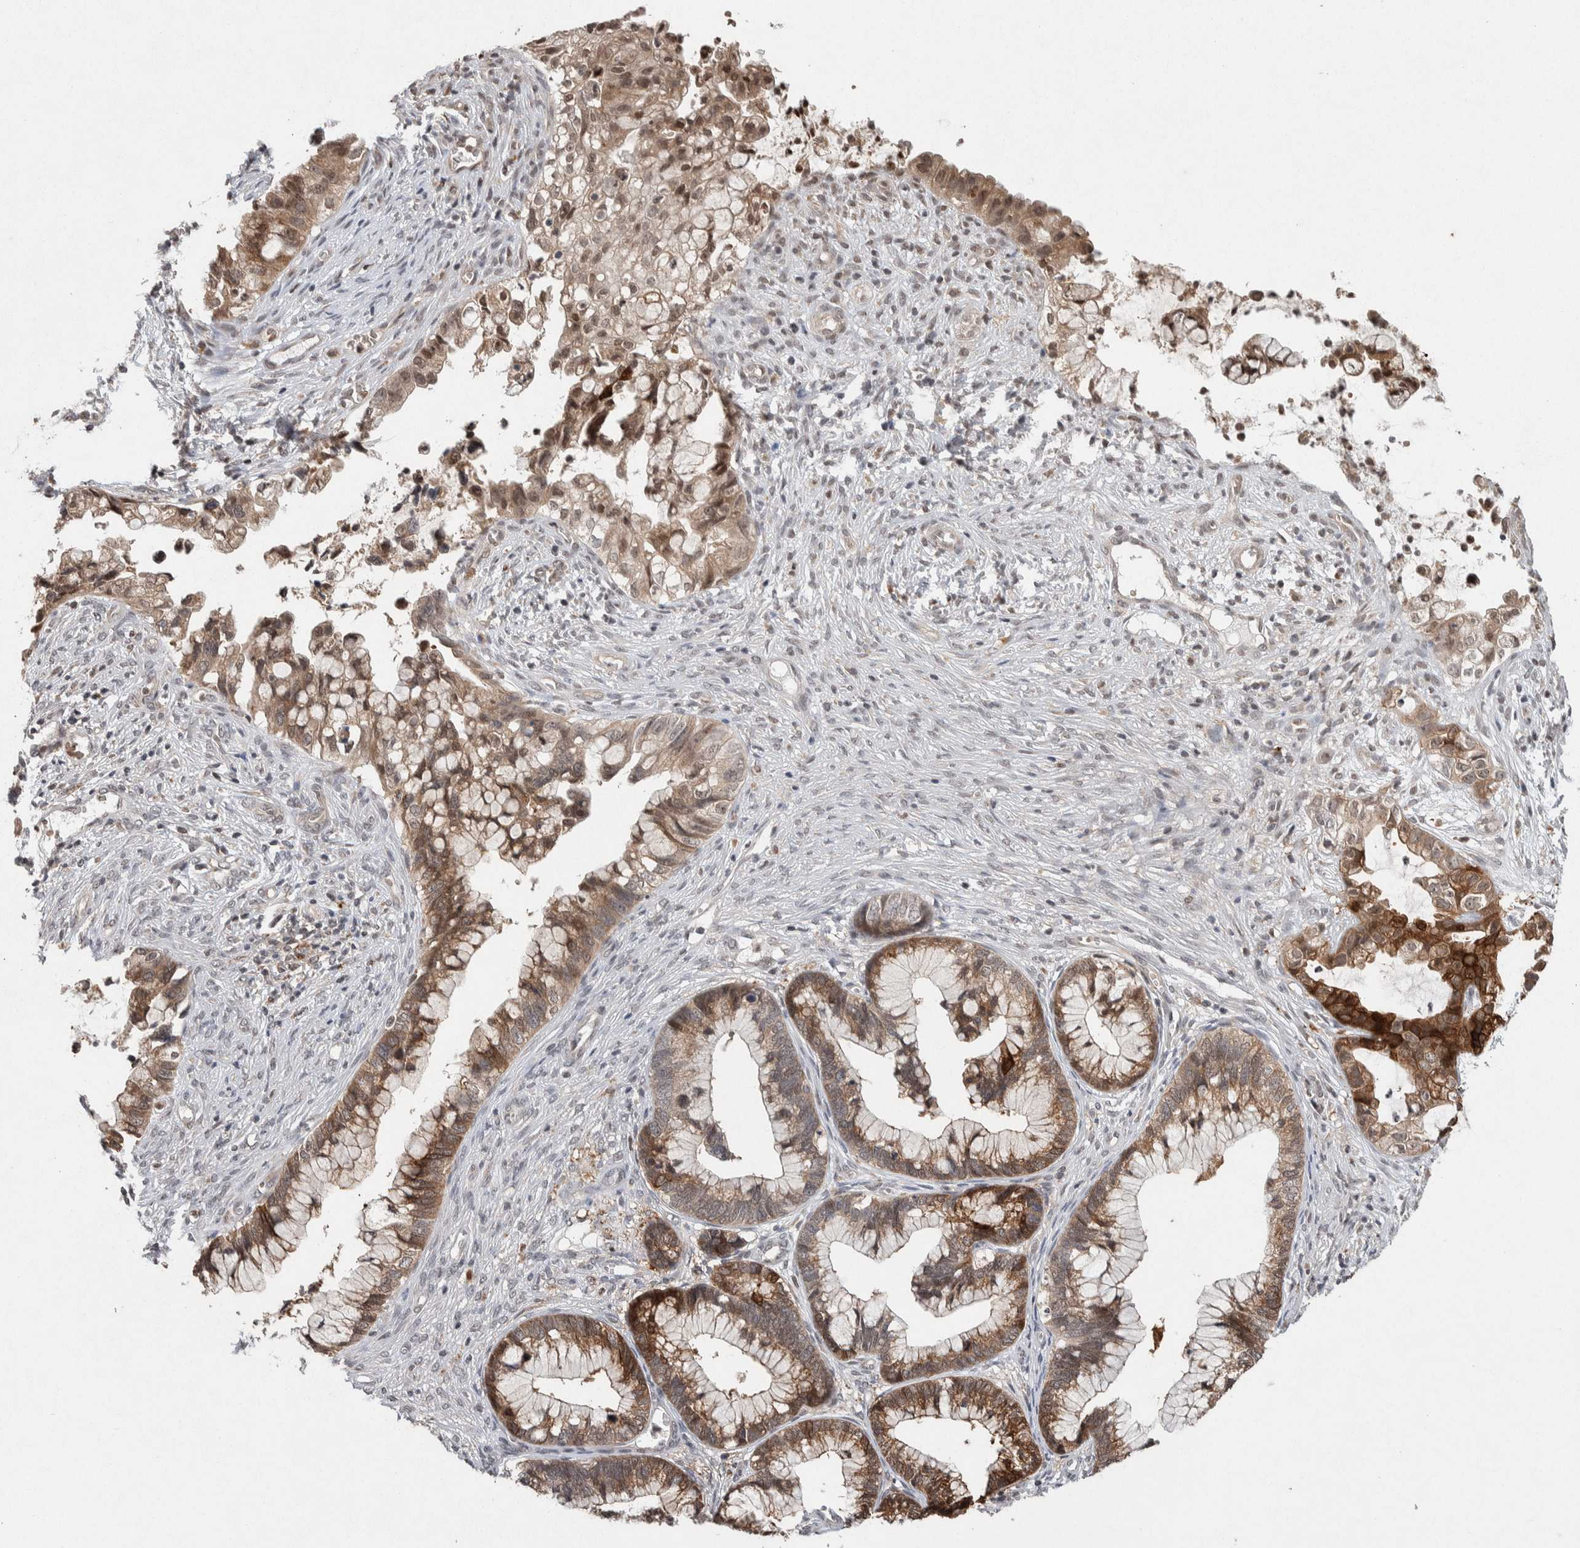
{"staining": {"intensity": "moderate", "quantity": ">75%", "location": "cytoplasmic/membranous"}, "tissue": "cervical cancer", "cell_type": "Tumor cells", "image_type": "cancer", "snomed": [{"axis": "morphology", "description": "Adenocarcinoma, NOS"}, {"axis": "topography", "description": "Cervix"}], "caption": "The immunohistochemical stain shows moderate cytoplasmic/membranous positivity in tumor cells of cervical cancer tissue.", "gene": "KCNK1", "patient": {"sex": "female", "age": 44}}